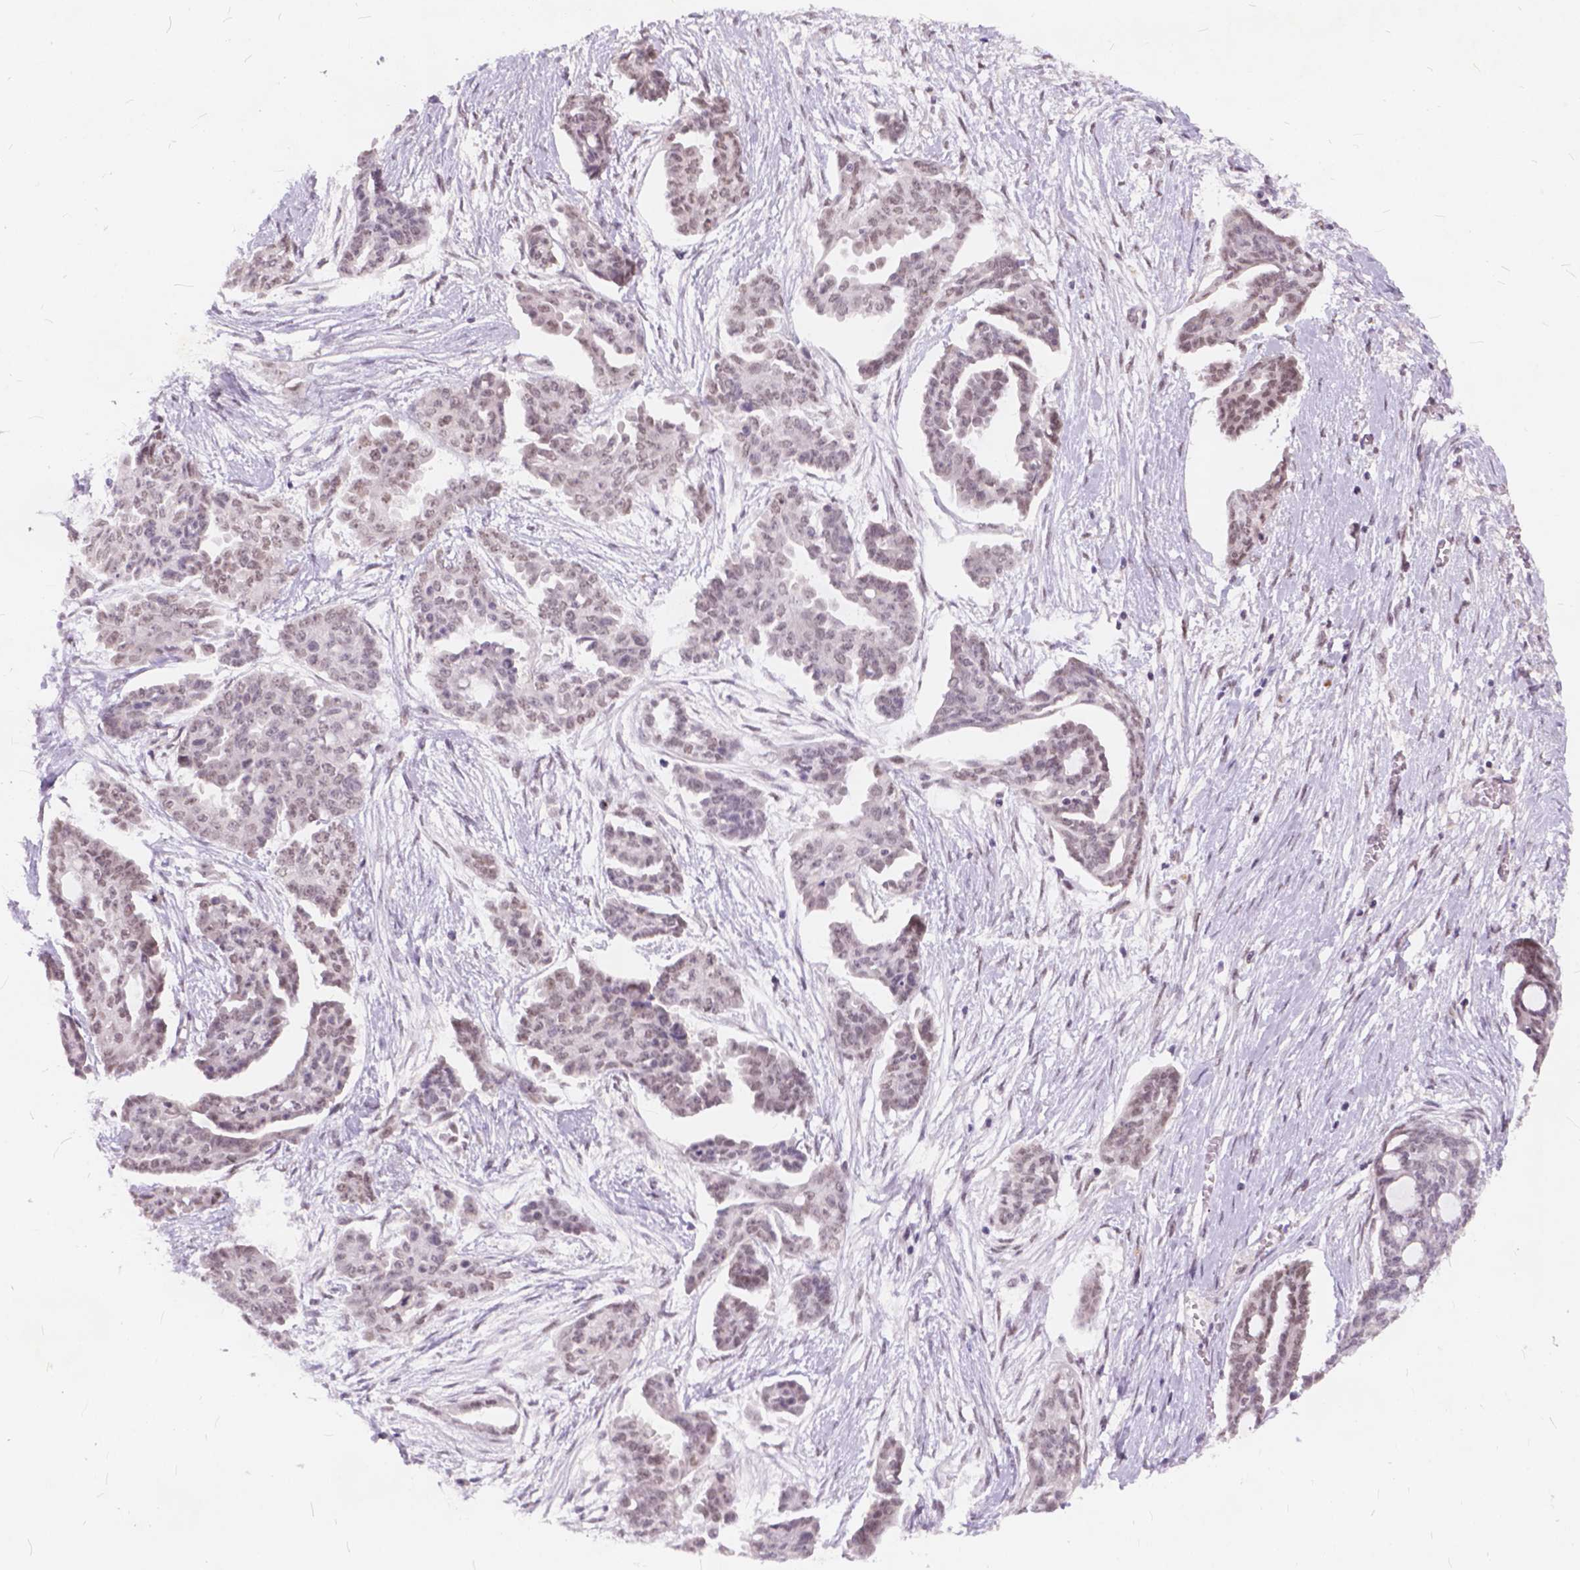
{"staining": {"intensity": "weak", "quantity": "25%-75%", "location": "nuclear"}, "tissue": "ovarian cancer", "cell_type": "Tumor cells", "image_type": "cancer", "snomed": [{"axis": "morphology", "description": "Cystadenocarcinoma, serous, NOS"}, {"axis": "topography", "description": "Ovary"}], "caption": "Serous cystadenocarcinoma (ovarian) stained with a protein marker displays weak staining in tumor cells.", "gene": "FAM53A", "patient": {"sex": "female", "age": 71}}